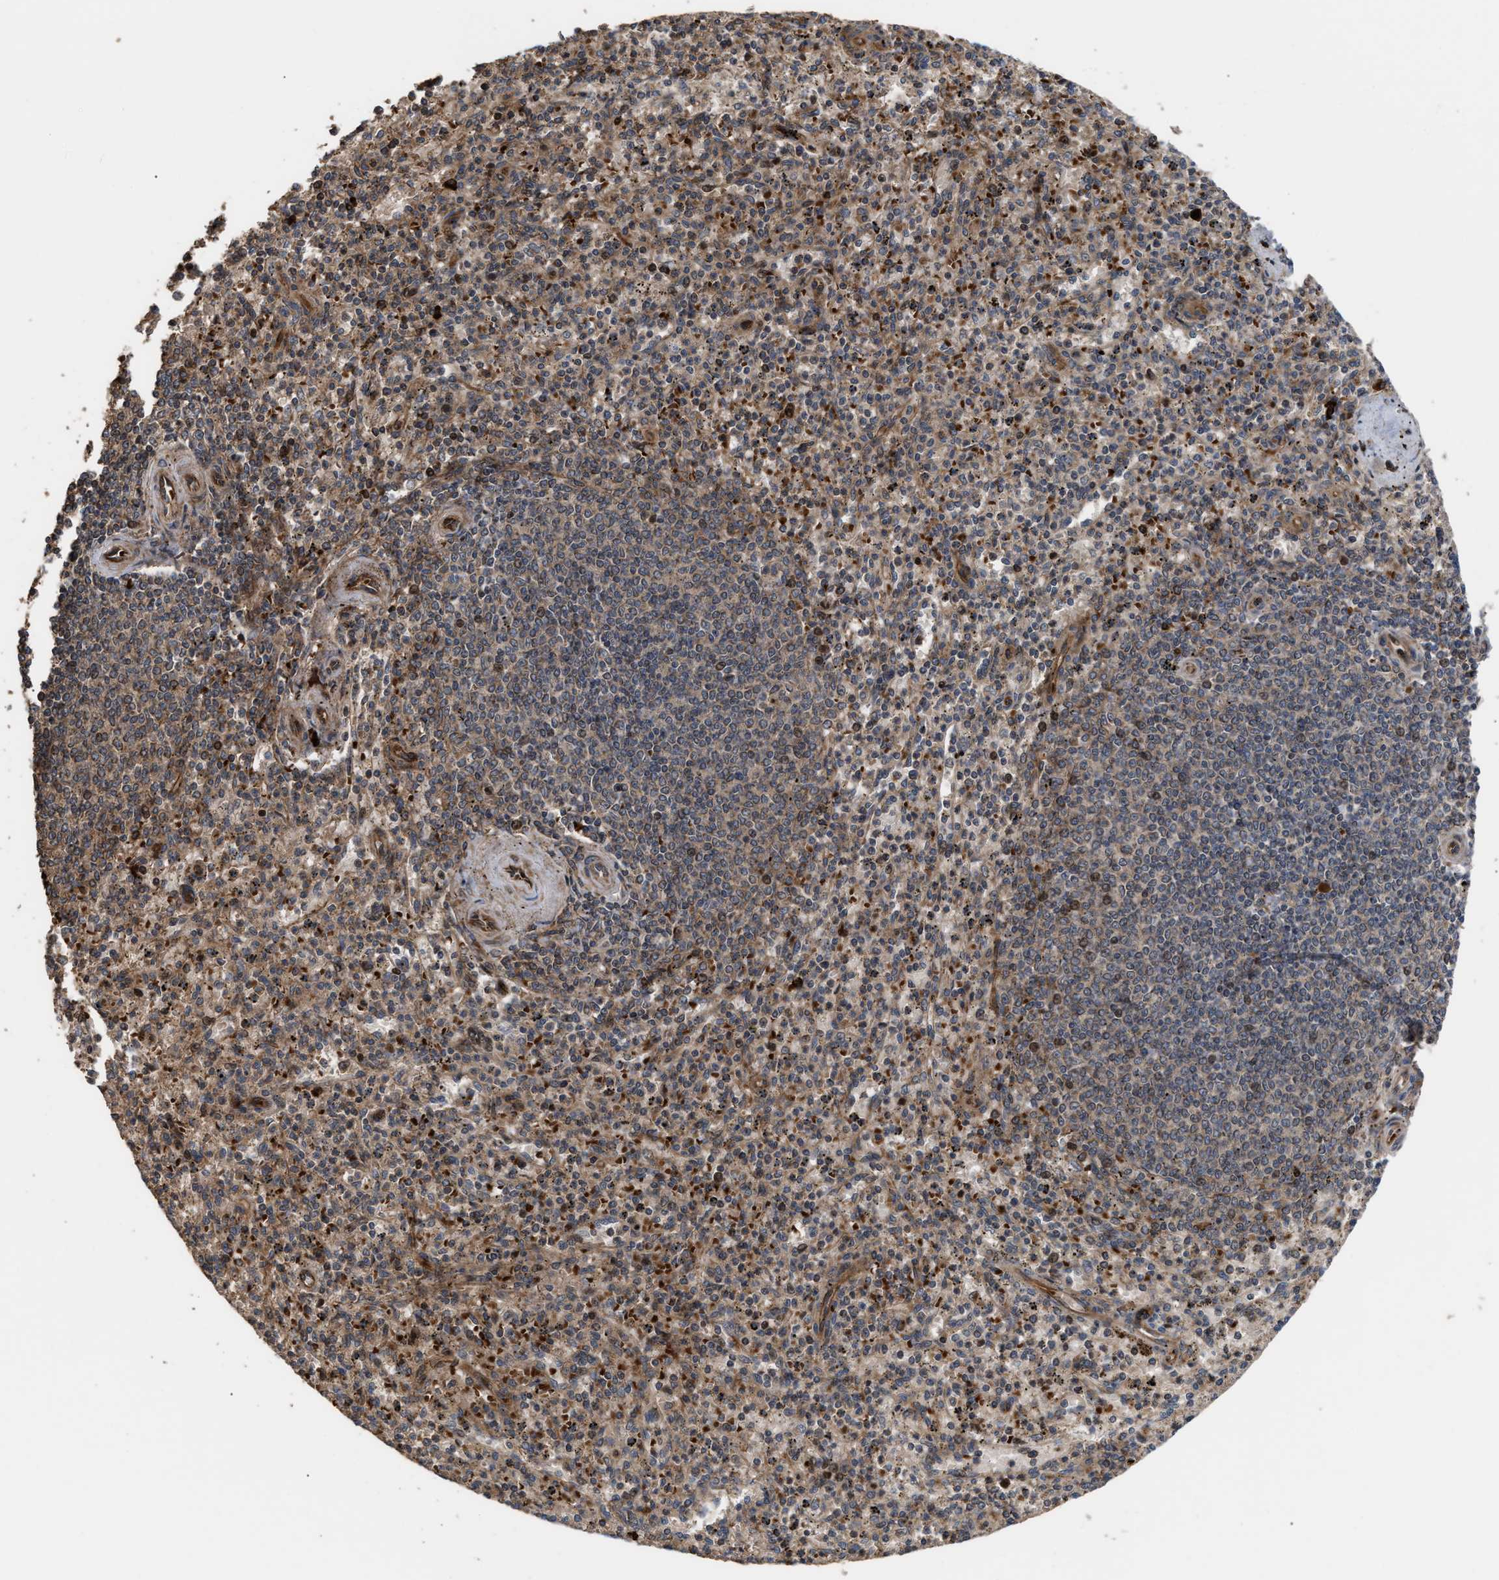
{"staining": {"intensity": "moderate", "quantity": ">75%", "location": "cytoplasmic/membranous"}, "tissue": "spleen", "cell_type": "Cells in red pulp", "image_type": "normal", "snomed": [{"axis": "morphology", "description": "Normal tissue, NOS"}, {"axis": "topography", "description": "Spleen"}], "caption": "Immunohistochemical staining of benign spleen reveals >75% levels of moderate cytoplasmic/membranous protein staining in approximately >75% of cells in red pulp.", "gene": "STAU1", "patient": {"sex": "male", "age": 72}}